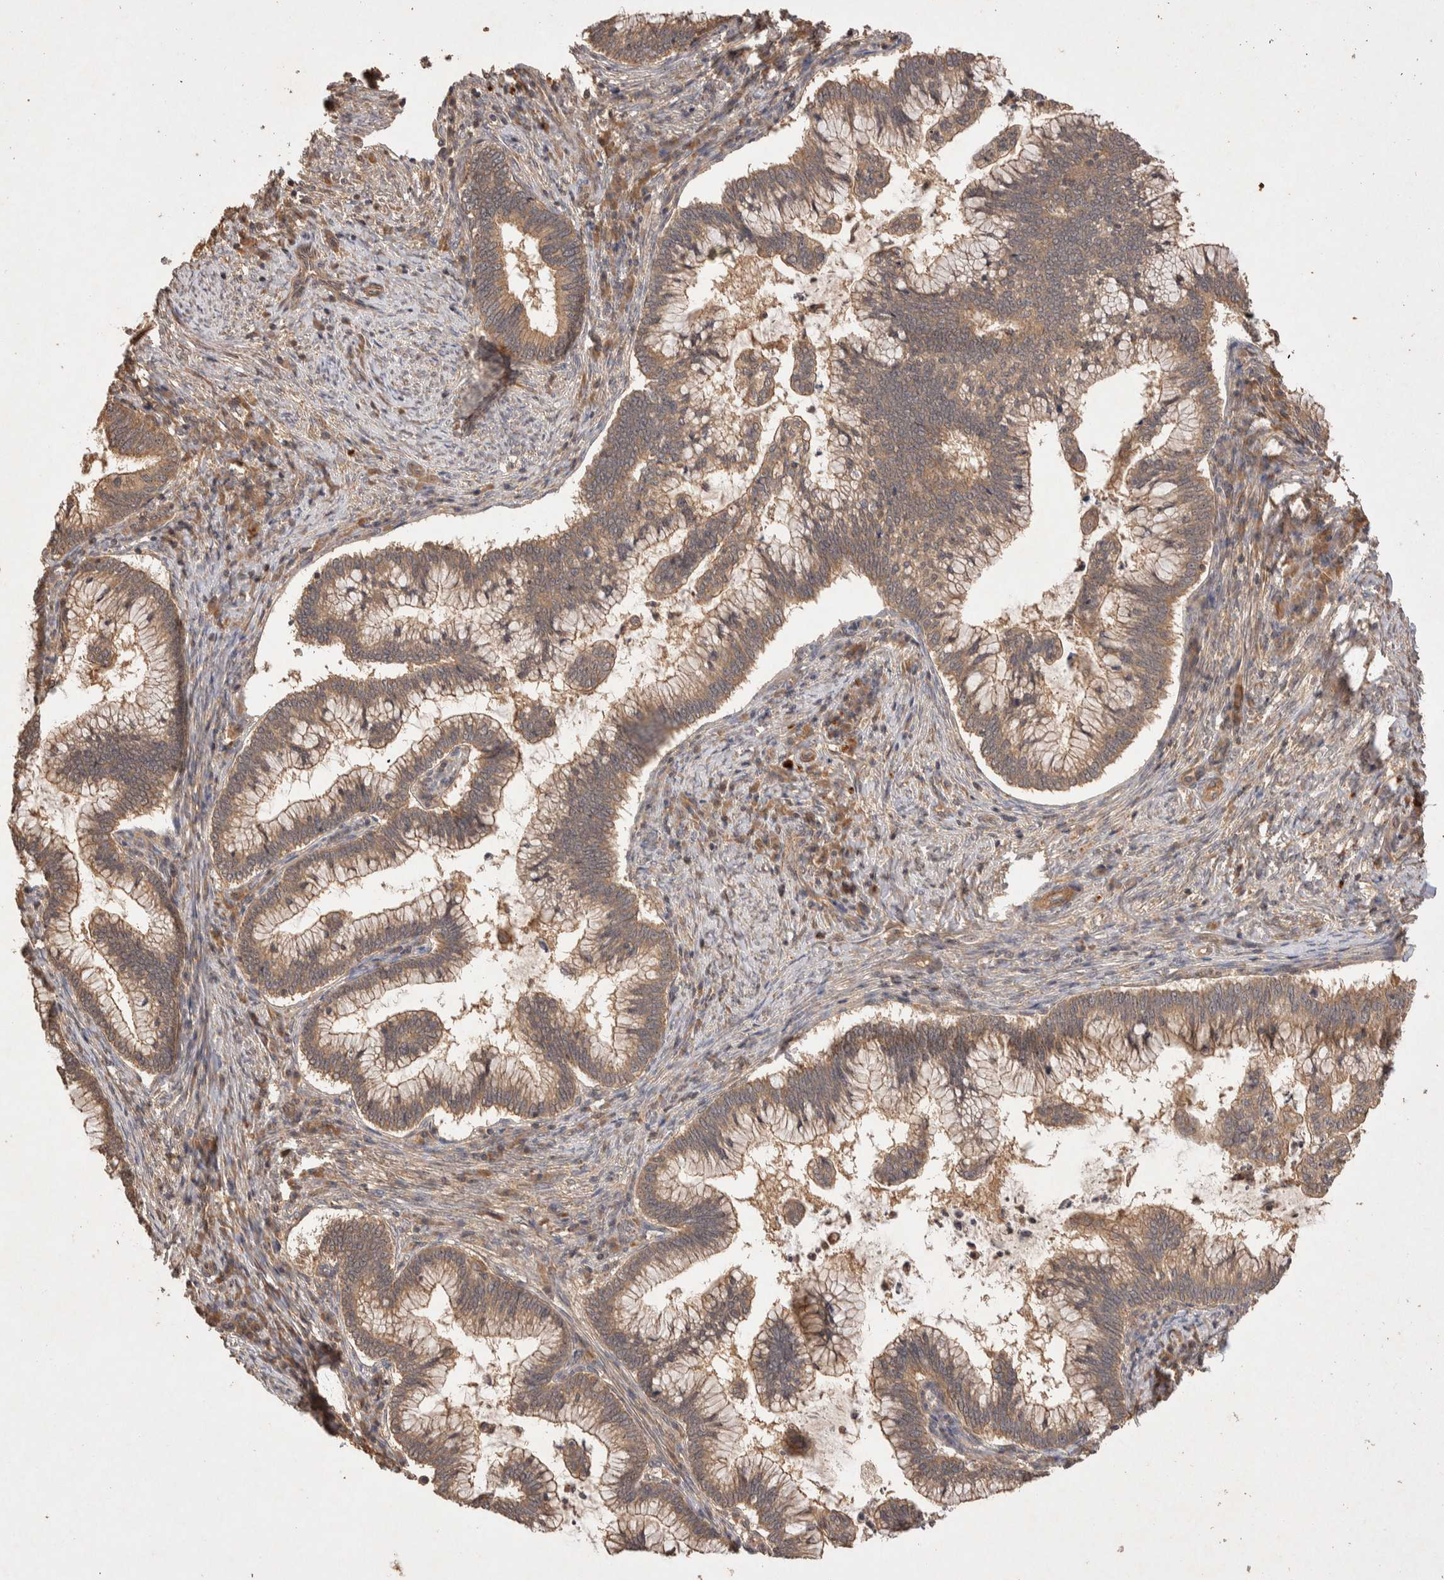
{"staining": {"intensity": "moderate", "quantity": ">75%", "location": "cytoplasmic/membranous"}, "tissue": "cervical cancer", "cell_type": "Tumor cells", "image_type": "cancer", "snomed": [{"axis": "morphology", "description": "Adenocarcinoma, NOS"}, {"axis": "topography", "description": "Cervix"}], "caption": "Immunohistochemistry of human adenocarcinoma (cervical) displays medium levels of moderate cytoplasmic/membranous staining in about >75% of tumor cells. The protein is shown in brown color, while the nuclei are stained blue.", "gene": "NSMAF", "patient": {"sex": "female", "age": 36}}